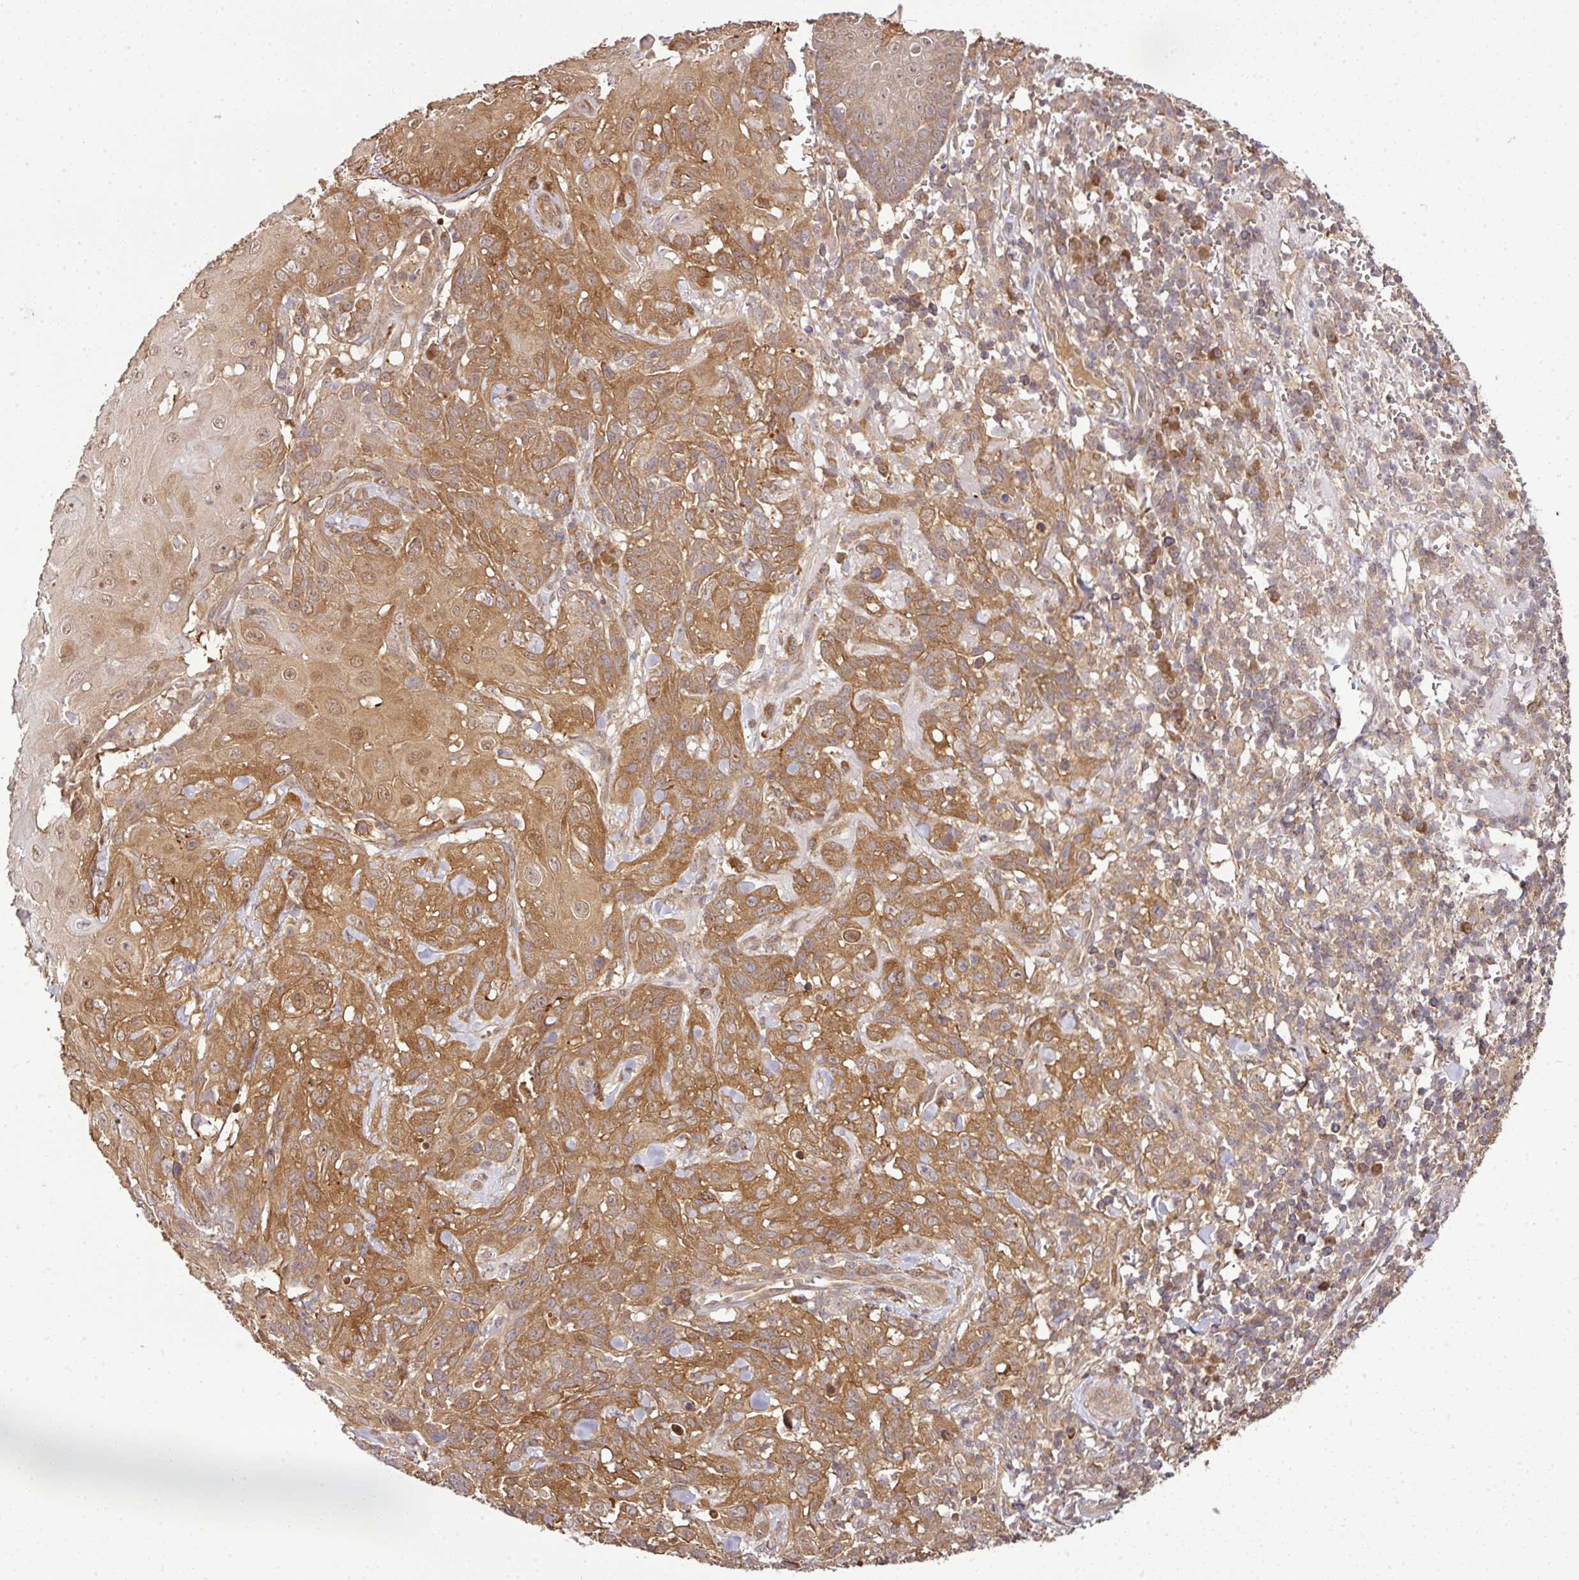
{"staining": {"intensity": "moderate", "quantity": ">75%", "location": "cytoplasmic/membranous,nuclear"}, "tissue": "skin cancer", "cell_type": "Tumor cells", "image_type": "cancer", "snomed": [{"axis": "morphology", "description": "Normal tissue, NOS"}, {"axis": "morphology", "description": "Squamous cell carcinoma, NOS"}, {"axis": "topography", "description": "Skin"}, {"axis": "topography", "description": "Cartilage tissue"}], "caption": "Moderate cytoplasmic/membranous and nuclear positivity for a protein is present in about >75% of tumor cells of squamous cell carcinoma (skin) using IHC.", "gene": "TMEM107", "patient": {"sex": "female", "age": 79}}